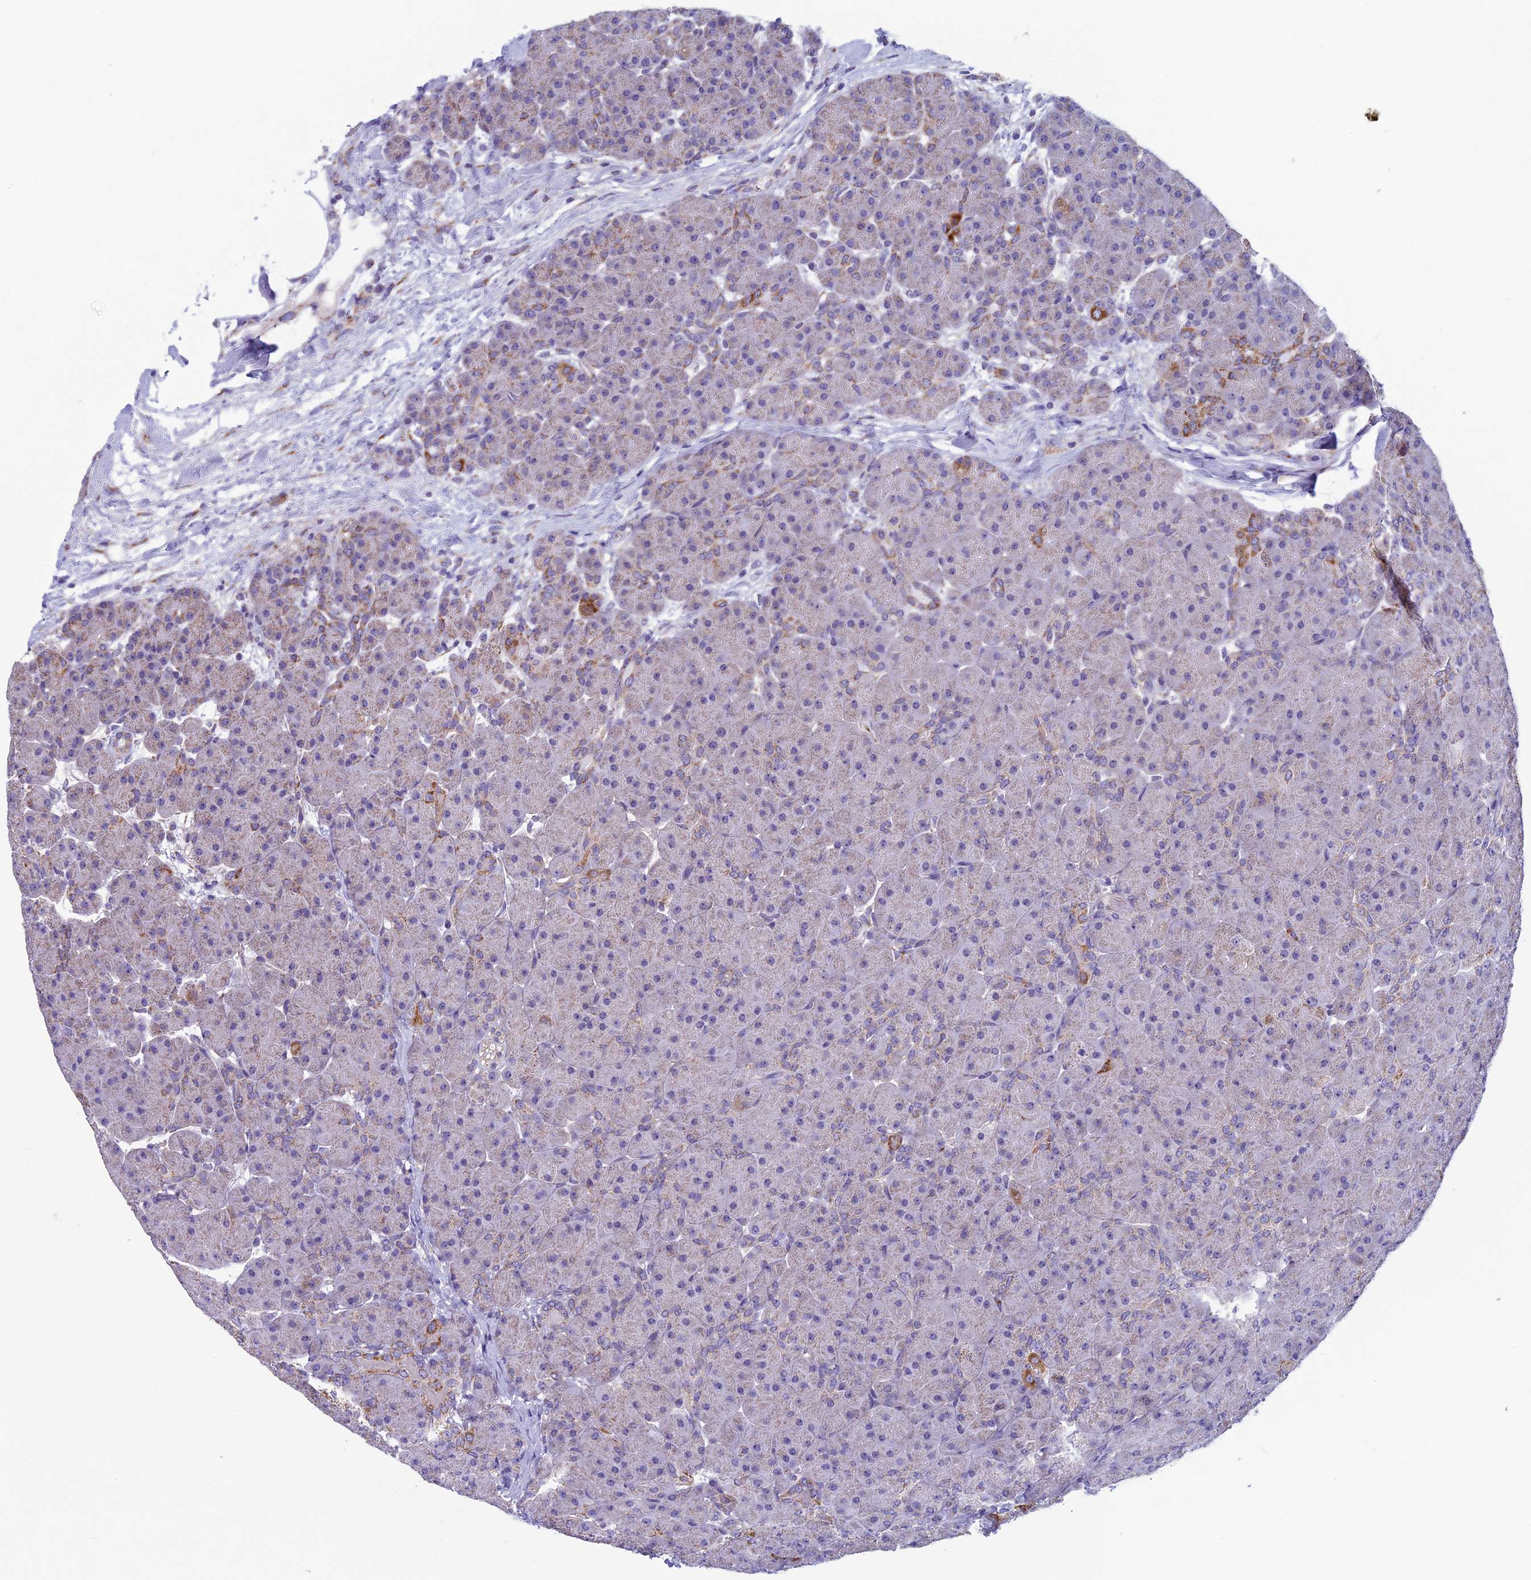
{"staining": {"intensity": "moderate", "quantity": "<25%", "location": "cytoplasmic/membranous"}, "tissue": "pancreas", "cell_type": "Exocrine glandular cells", "image_type": "normal", "snomed": [{"axis": "morphology", "description": "Normal tissue, NOS"}, {"axis": "topography", "description": "Pancreas"}], "caption": "A low amount of moderate cytoplasmic/membranous positivity is appreciated in about <25% of exocrine glandular cells in normal pancreas.", "gene": "MFSD12", "patient": {"sex": "male", "age": 66}}